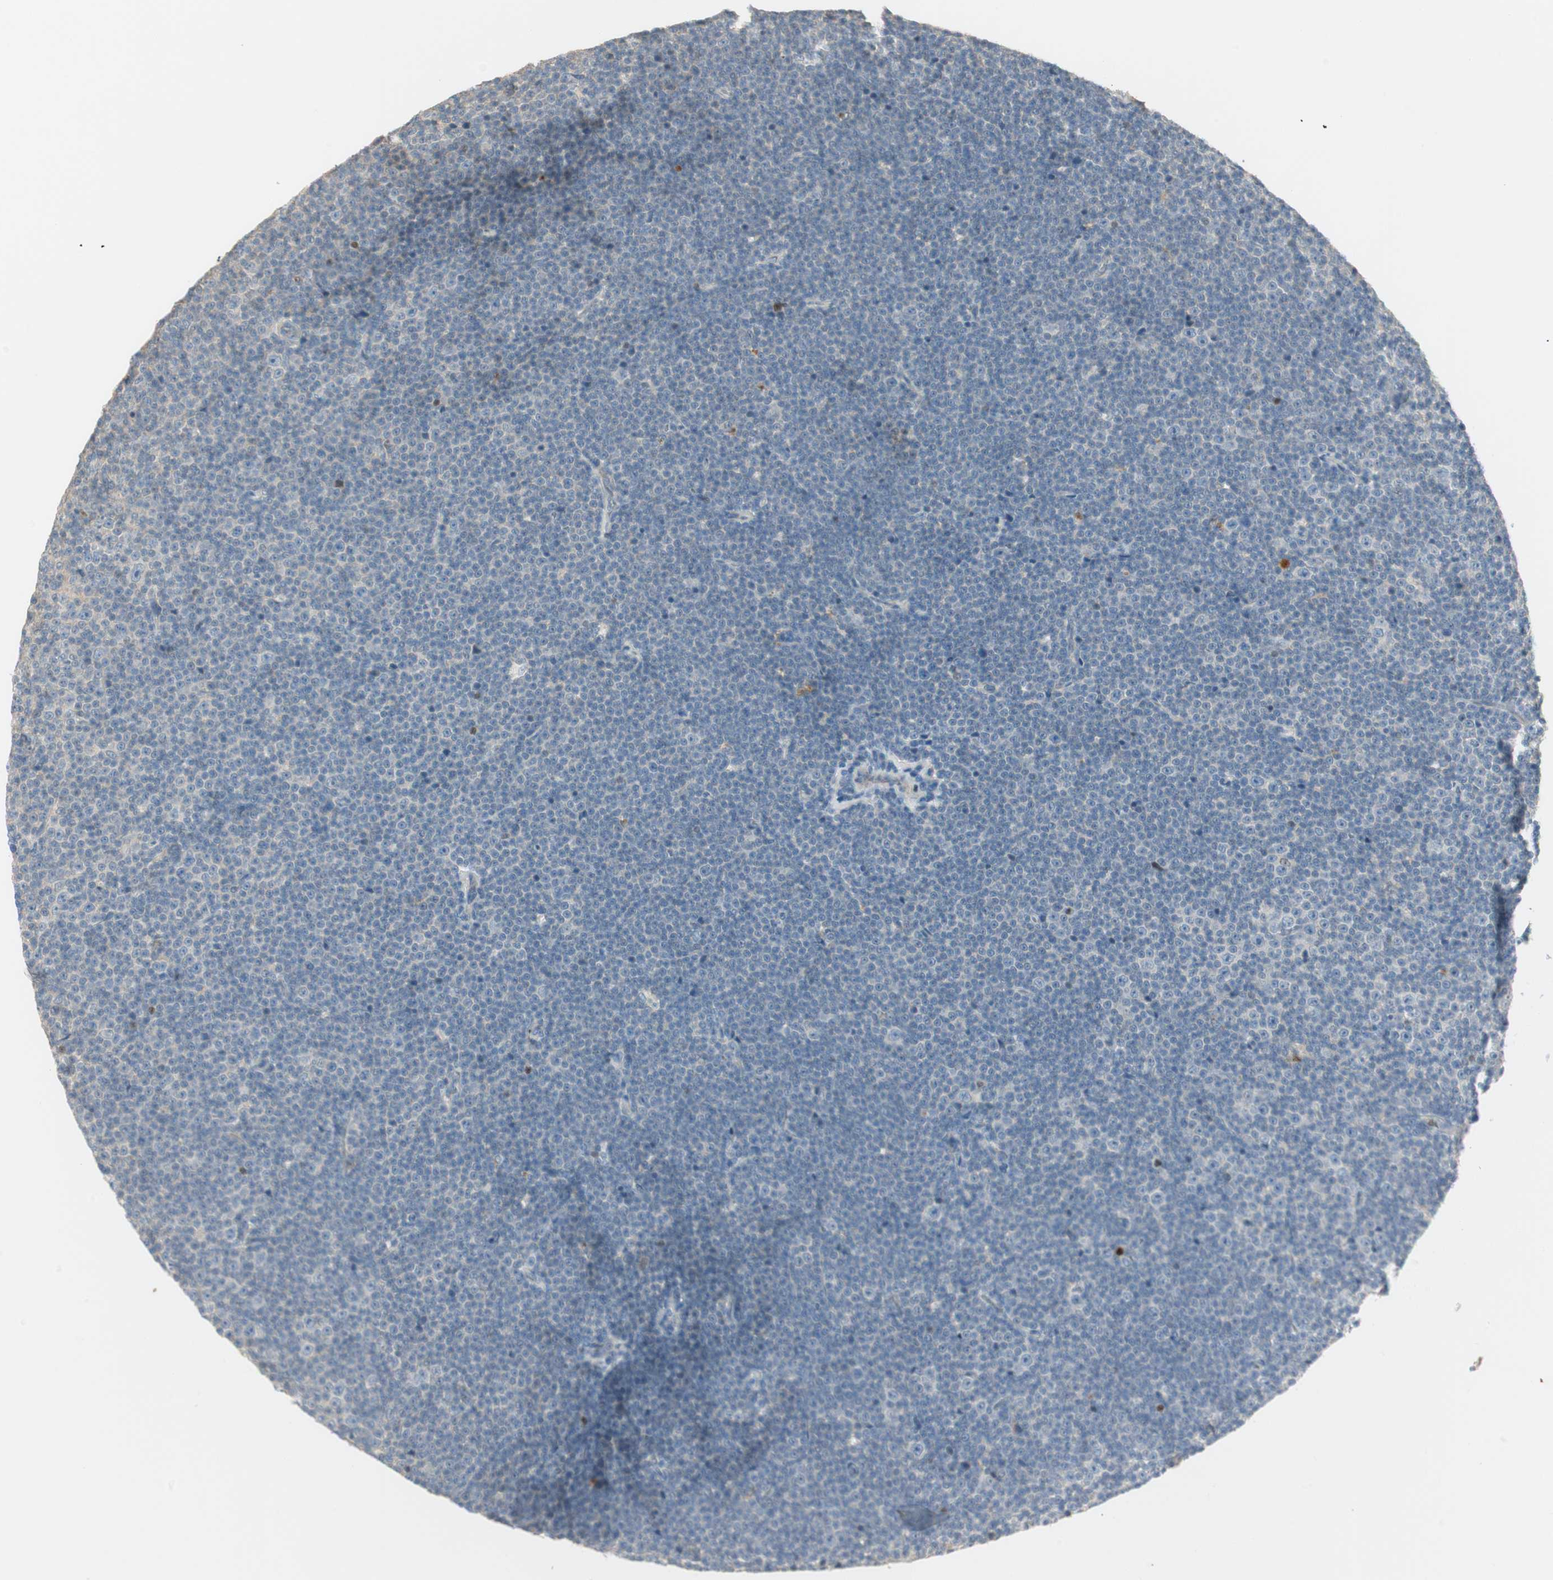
{"staining": {"intensity": "negative", "quantity": "none", "location": "none"}, "tissue": "lymphoma", "cell_type": "Tumor cells", "image_type": "cancer", "snomed": [{"axis": "morphology", "description": "Malignant lymphoma, non-Hodgkin's type, Low grade"}, {"axis": "topography", "description": "Lymph node"}], "caption": "This is a image of immunohistochemistry staining of lymphoma, which shows no staining in tumor cells.", "gene": "RUNX2", "patient": {"sex": "female", "age": 67}}